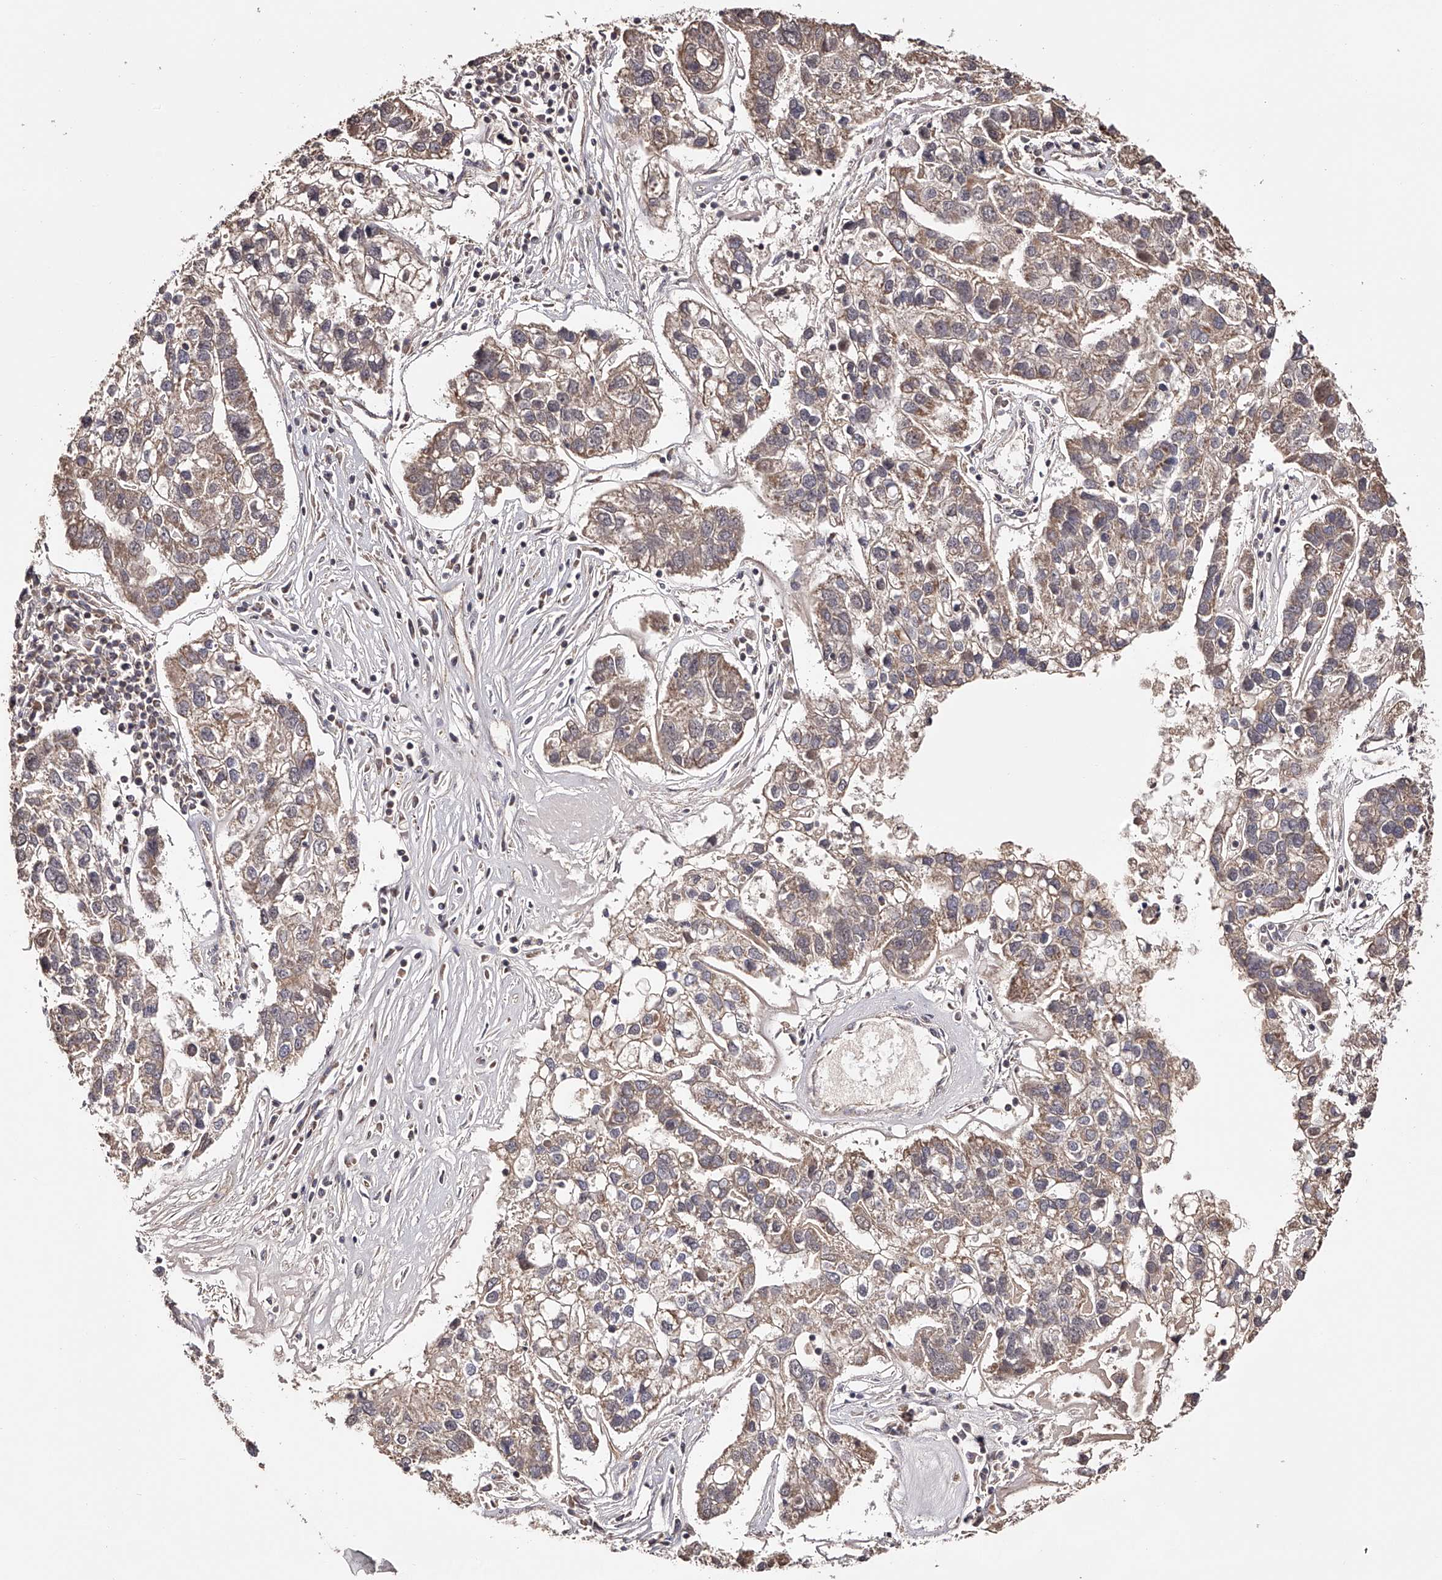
{"staining": {"intensity": "moderate", "quantity": ">75%", "location": "cytoplasmic/membranous"}, "tissue": "pancreatic cancer", "cell_type": "Tumor cells", "image_type": "cancer", "snomed": [{"axis": "morphology", "description": "Adenocarcinoma, NOS"}, {"axis": "topography", "description": "Pancreas"}], "caption": "Immunohistochemical staining of pancreatic cancer (adenocarcinoma) demonstrates moderate cytoplasmic/membranous protein expression in about >75% of tumor cells.", "gene": "USP21", "patient": {"sex": "female", "age": 61}}